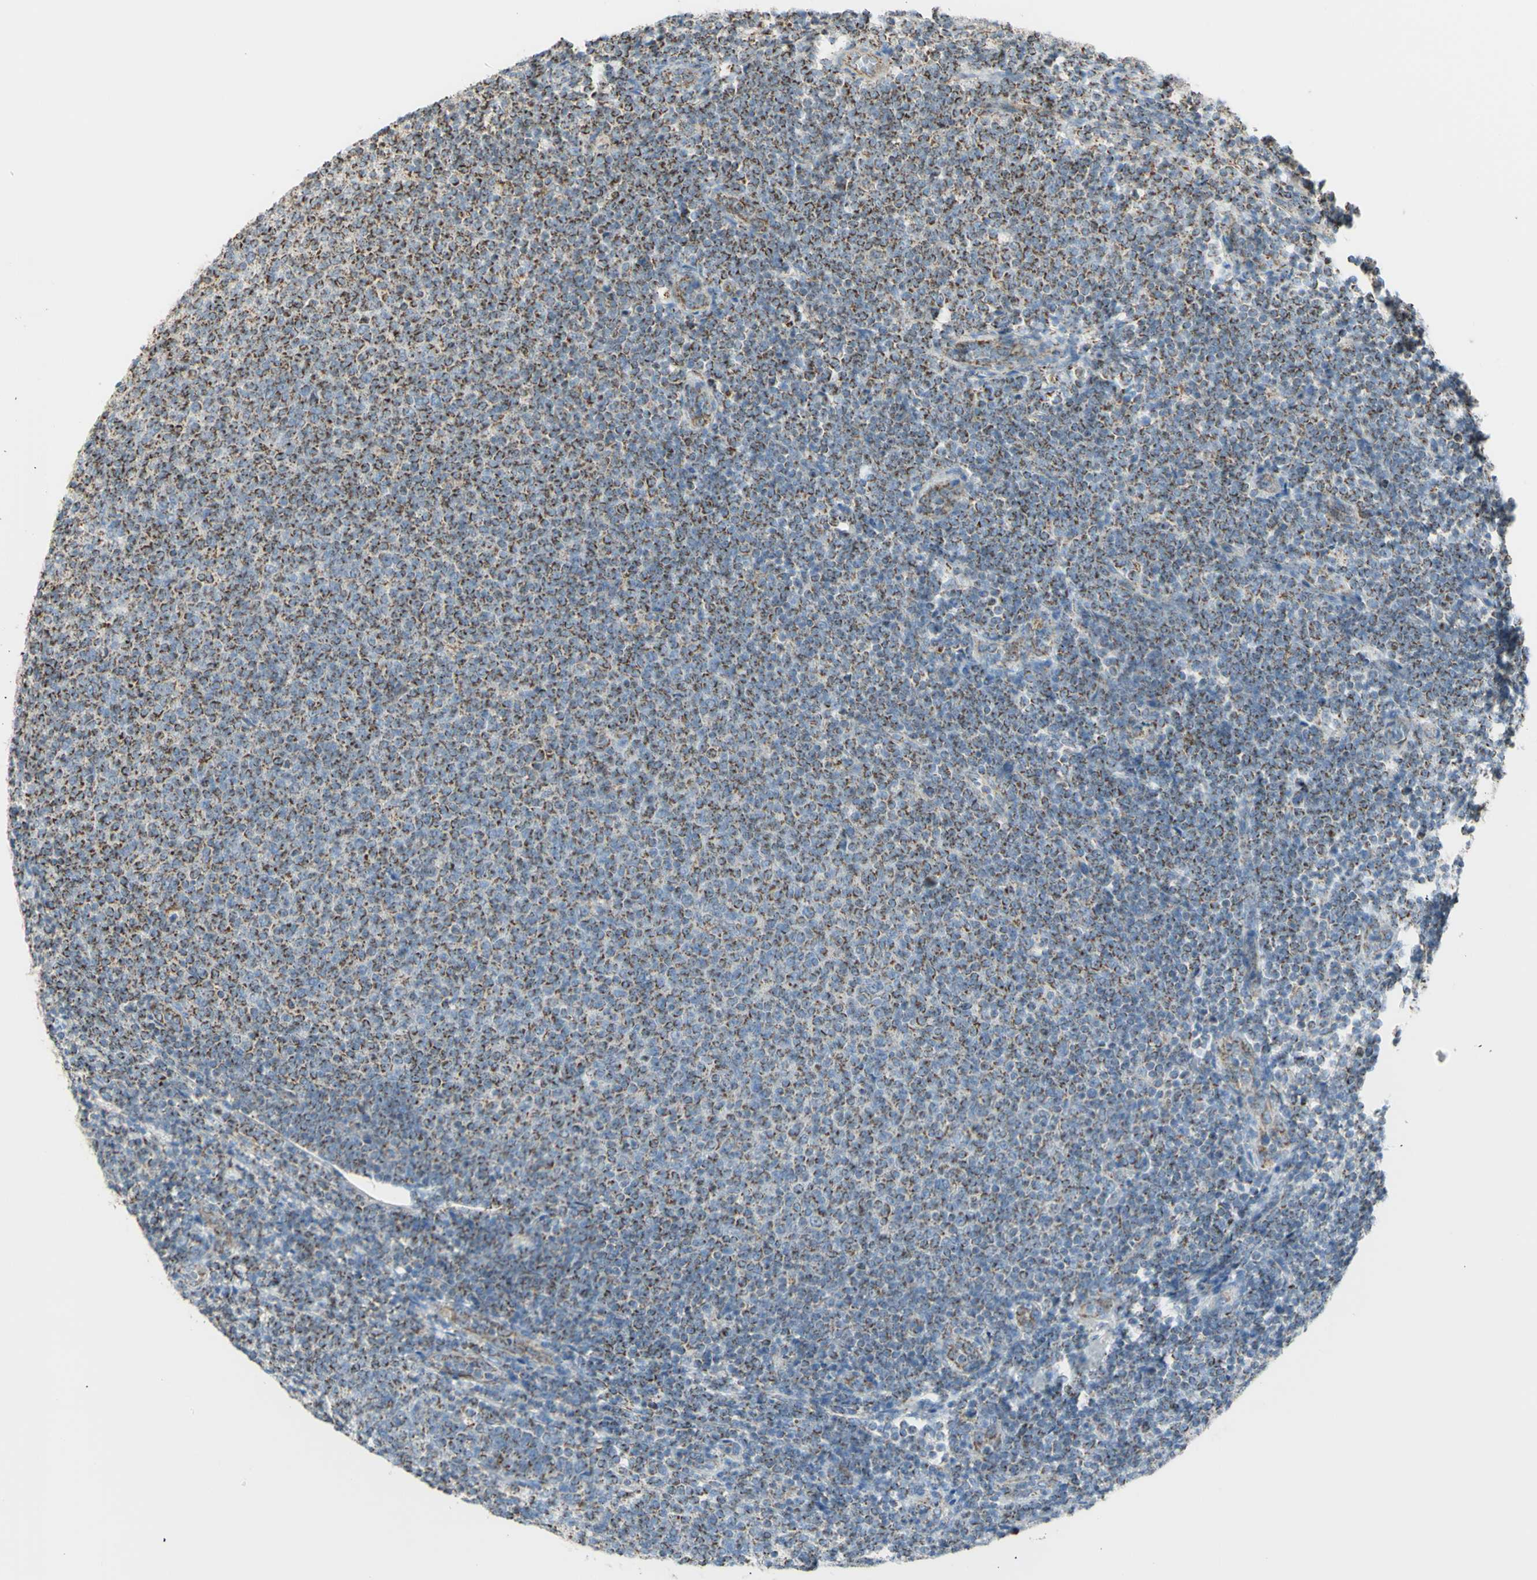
{"staining": {"intensity": "moderate", "quantity": "25%-75%", "location": "cytoplasmic/membranous"}, "tissue": "lymphoma", "cell_type": "Tumor cells", "image_type": "cancer", "snomed": [{"axis": "morphology", "description": "Malignant lymphoma, non-Hodgkin's type, Low grade"}, {"axis": "topography", "description": "Lymph node"}], "caption": "Immunohistochemistry (DAB (3,3'-diaminobenzidine)) staining of malignant lymphoma, non-Hodgkin's type (low-grade) exhibits moderate cytoplasmic/membranous protein positivity in about 25%-75% of tumor cells. (DAB IHC with brightfield microscopy, high magnification).", "gene": "LETM1", "patient": {"sex": "male", "age": 66}}